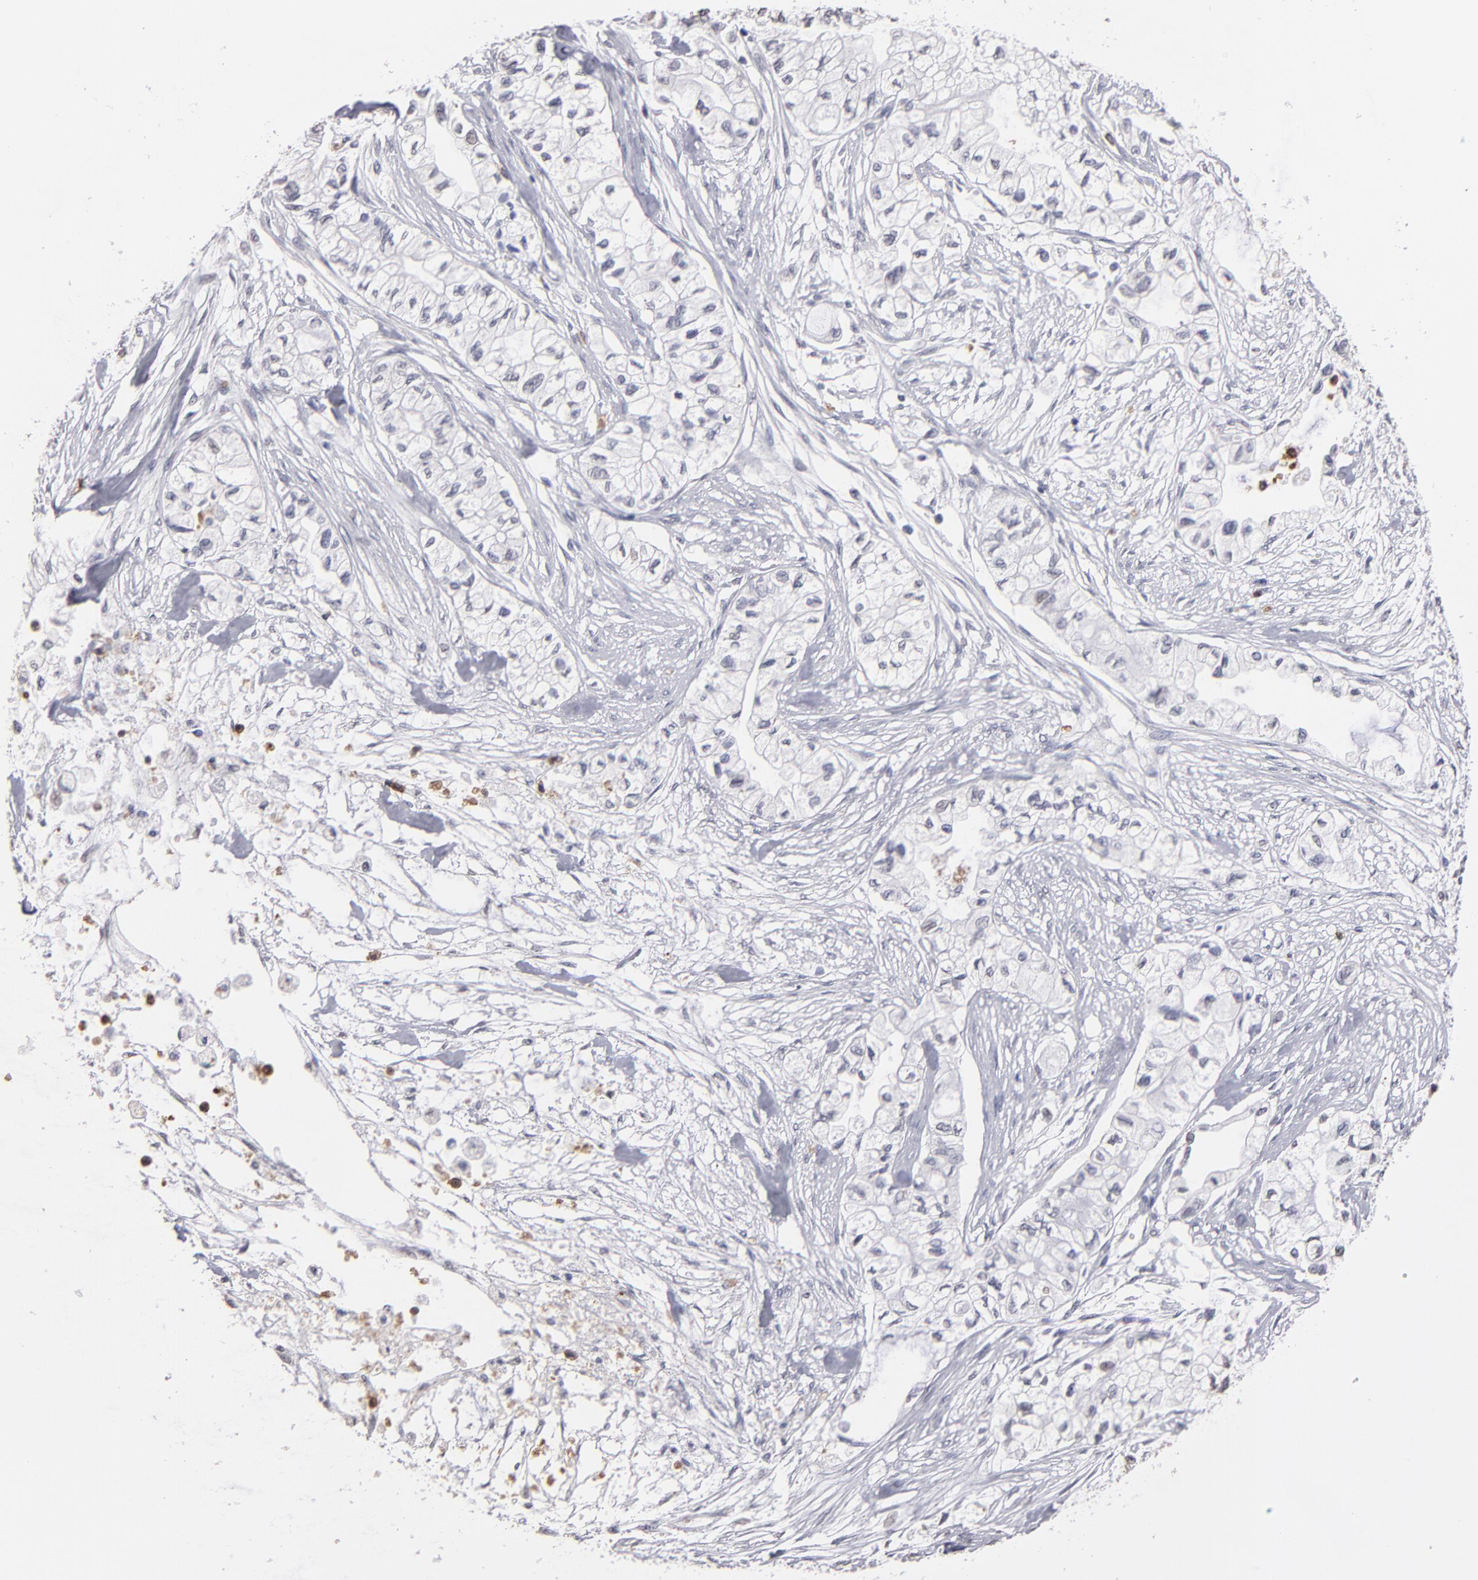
{"staining": {"intensity": "negative", "quantity": "none", "location": "none"}, "tissue": "pancreatic cancer", "cell_type": "Tumor cells", "image_type": "cancer", "snomed": [{"axis": "morphology", "description": "Adenocarcinoma, NOS"}, {"axis": "topography", "description": "Pancreas"}], "caption": "Immunohistochemistry (IHC) photomicrograph of human pancreatic cancer (adenocarcinoma) stained for a protein (brown), which demonstrates no staining in tumor cells.", "gene": "MGAM", "patient": {"sex": "male", "age": 79}}